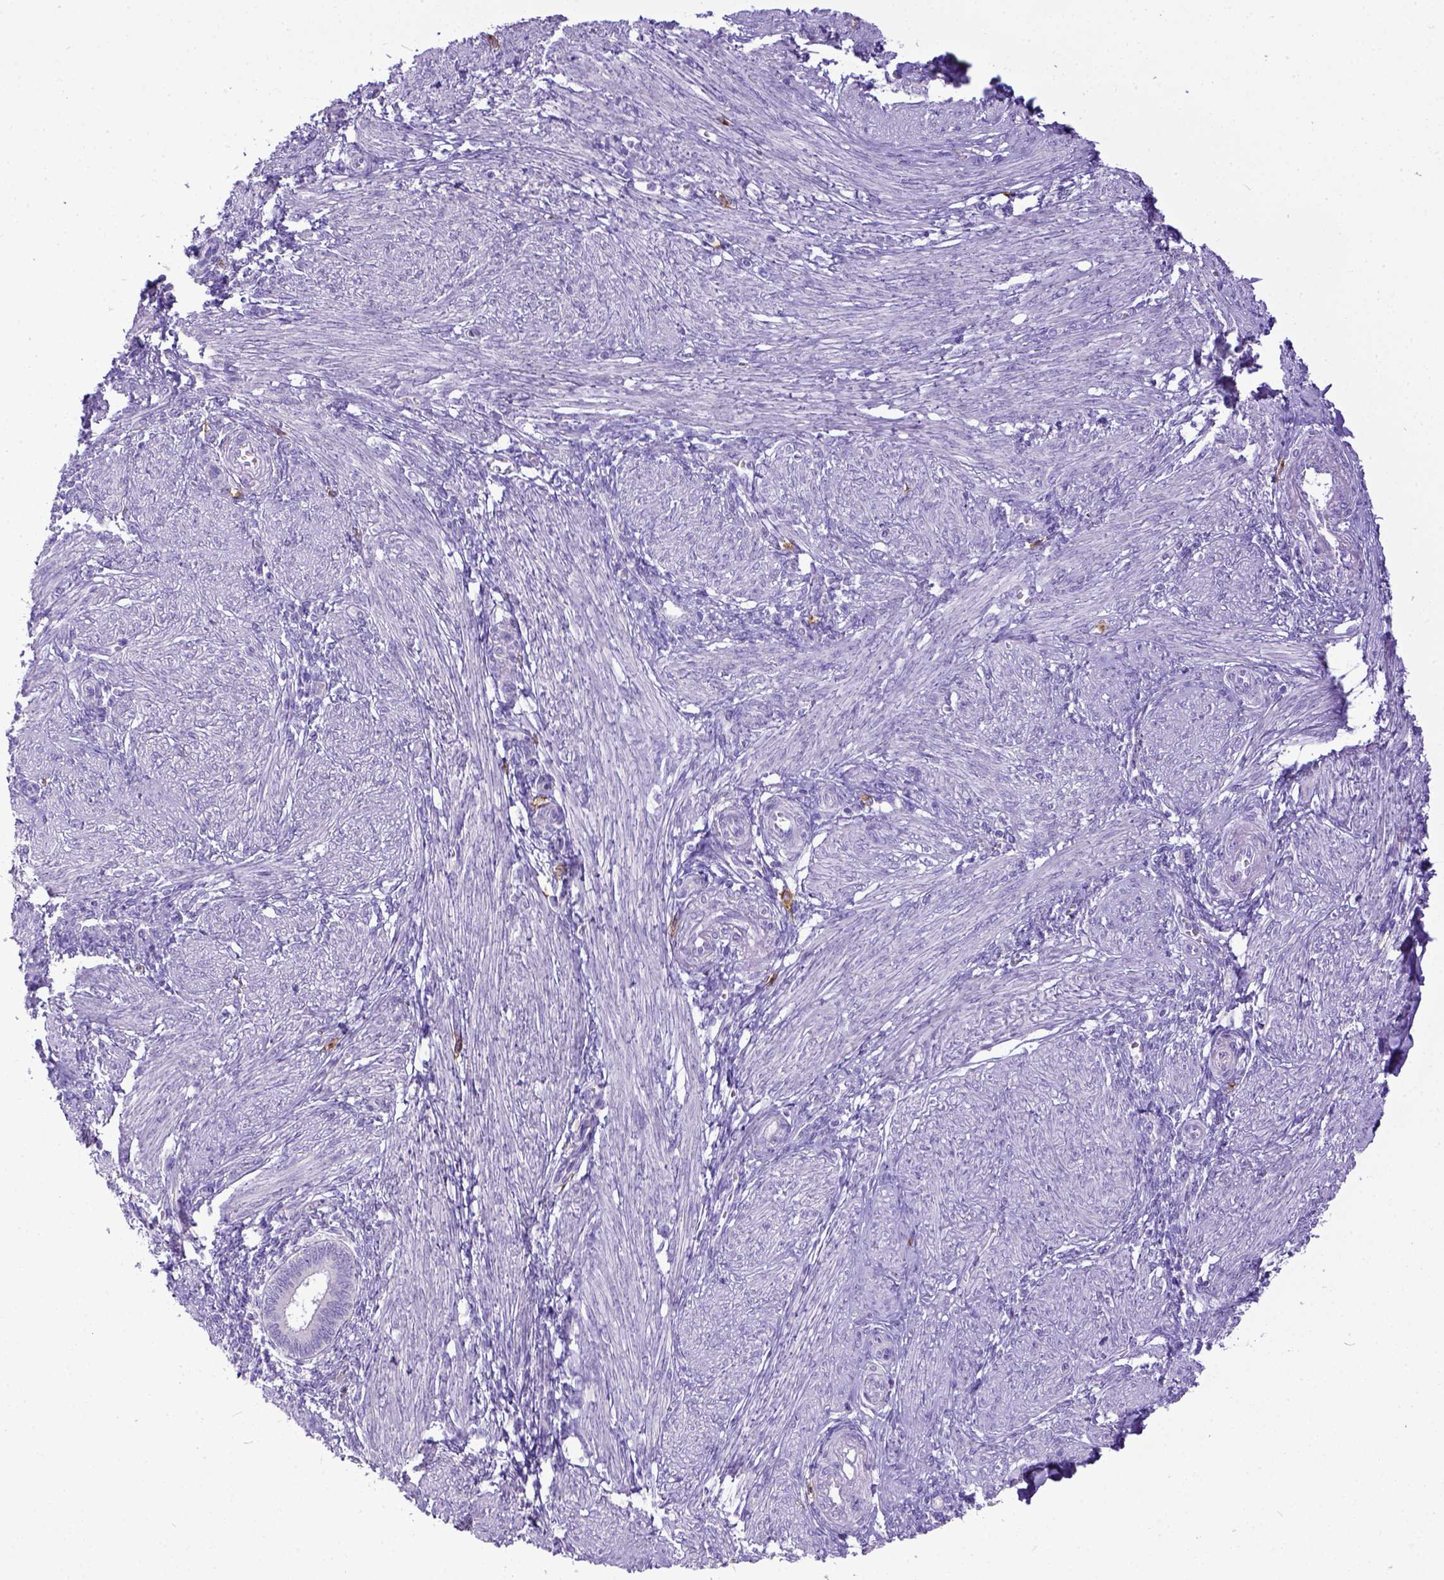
{"staining": {"intensity": "negative", "quantity": "none", "location": "none"}, "tissue": "endometrium", "cell_type": "Cells in endometrial stroma", "image_type": "normal", "snomed": [{"axis": "morphology", "description": "Normal tissue, NOS"}, {"axis": "topography", "description": "Endometrium"}], "caption": "The image displays no staining of cells in endometrial stroma in benign endometrium.", "gene": "KIT", "patient": {"sex": "female", "age": 42}}